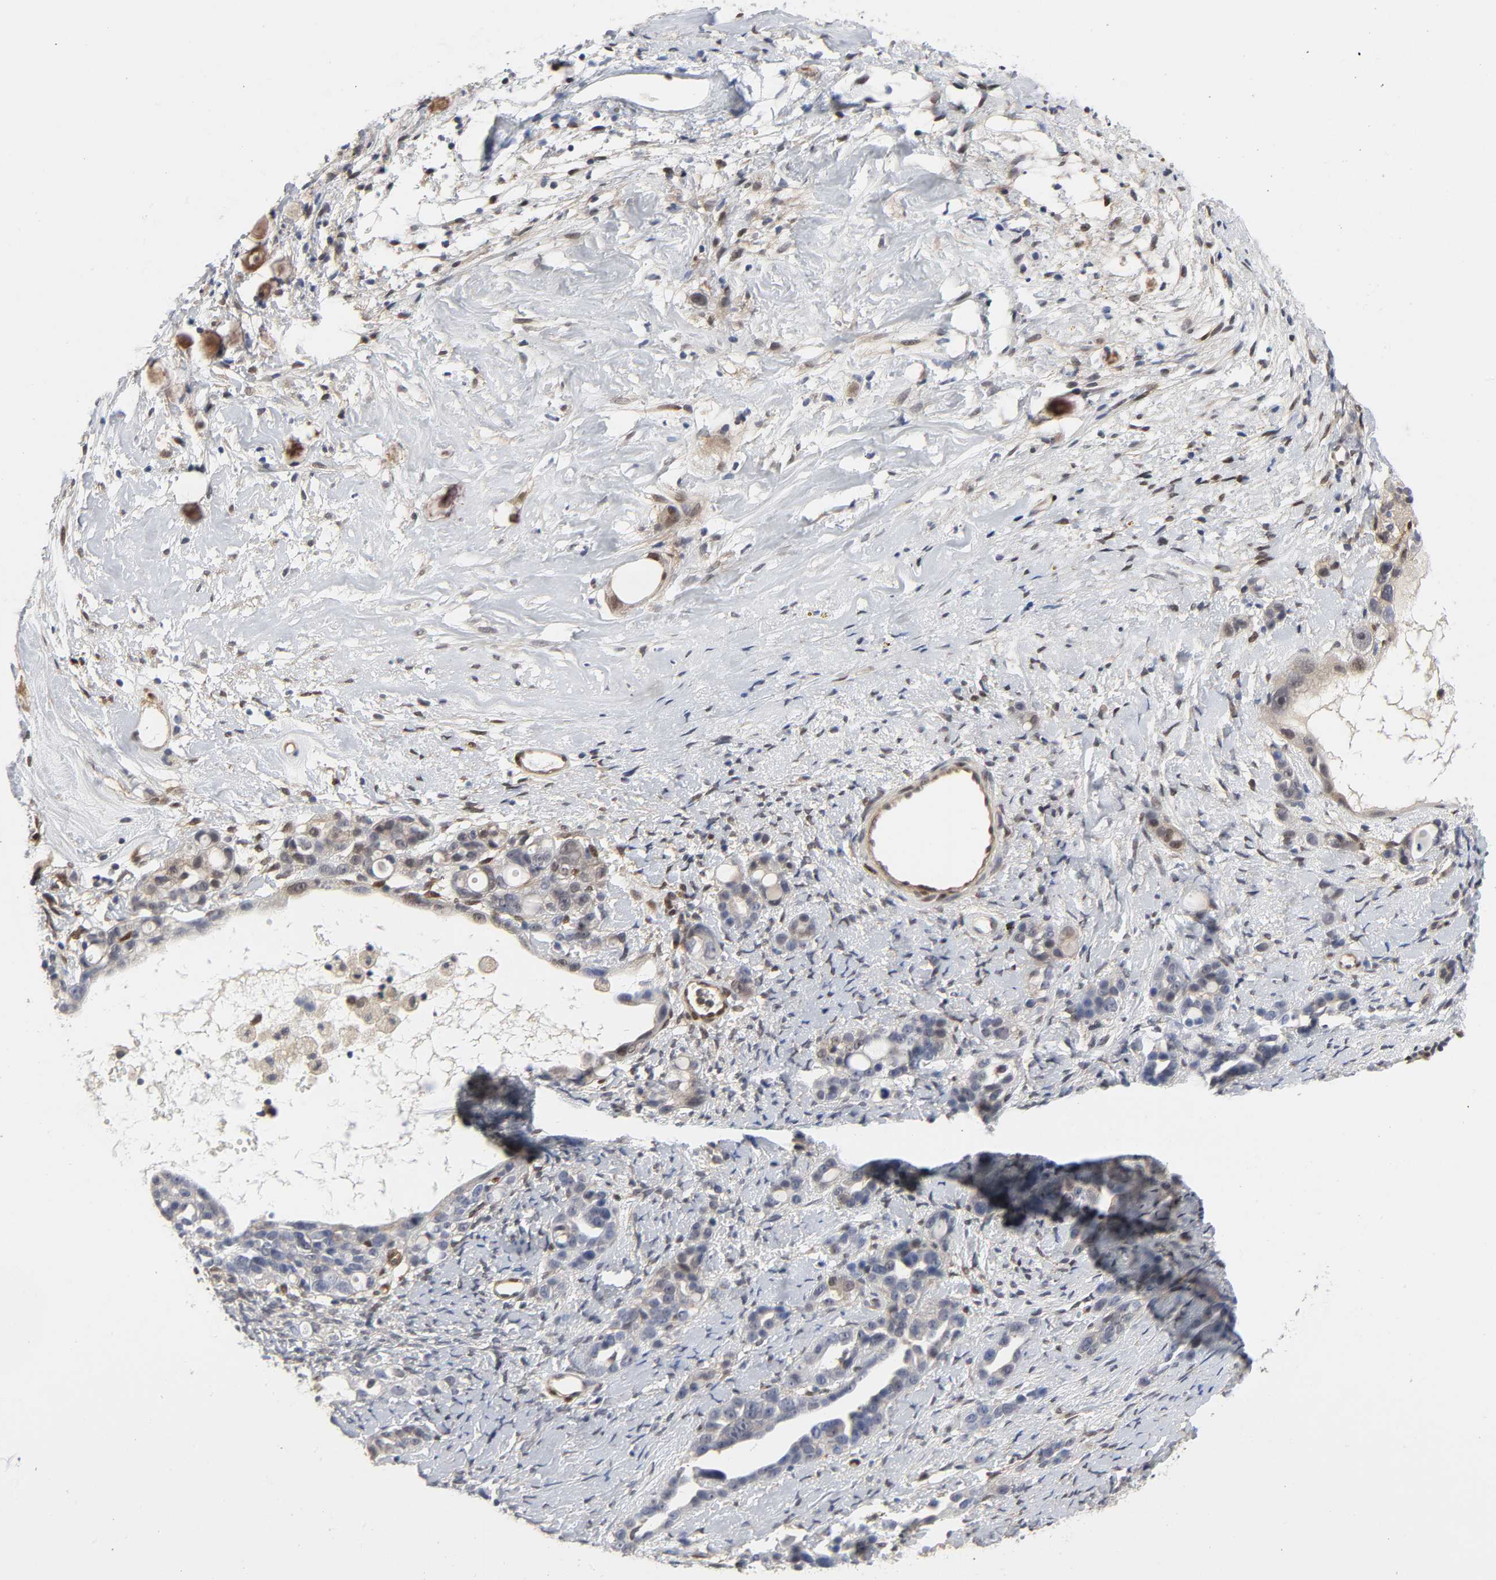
{"staining": {"intensity": "weak", "quantity": "25%-75%", "location": "cytoplasmic/membranous"}, "tissue": "ovarian cancer", "cell_type": "Tumor cells", "image_type": "cancer", "snomed": [{"axis": "morphology", "description": "Cystadenocarcinoma, serous, NOS"}, {"axis": "topography", "description": "Ovary"}], "caption": "Protein staining by immunohistochemistry reveals weak cytoplasmic/membranous expression in about 25%-75% of tumor cells in serous cystadenocarcinoma (ovarian). (DAB IHC with brightfield microscopy, high magnification).", "gene": "PTEN", "patient": {"sex": "female", "age": 66}}